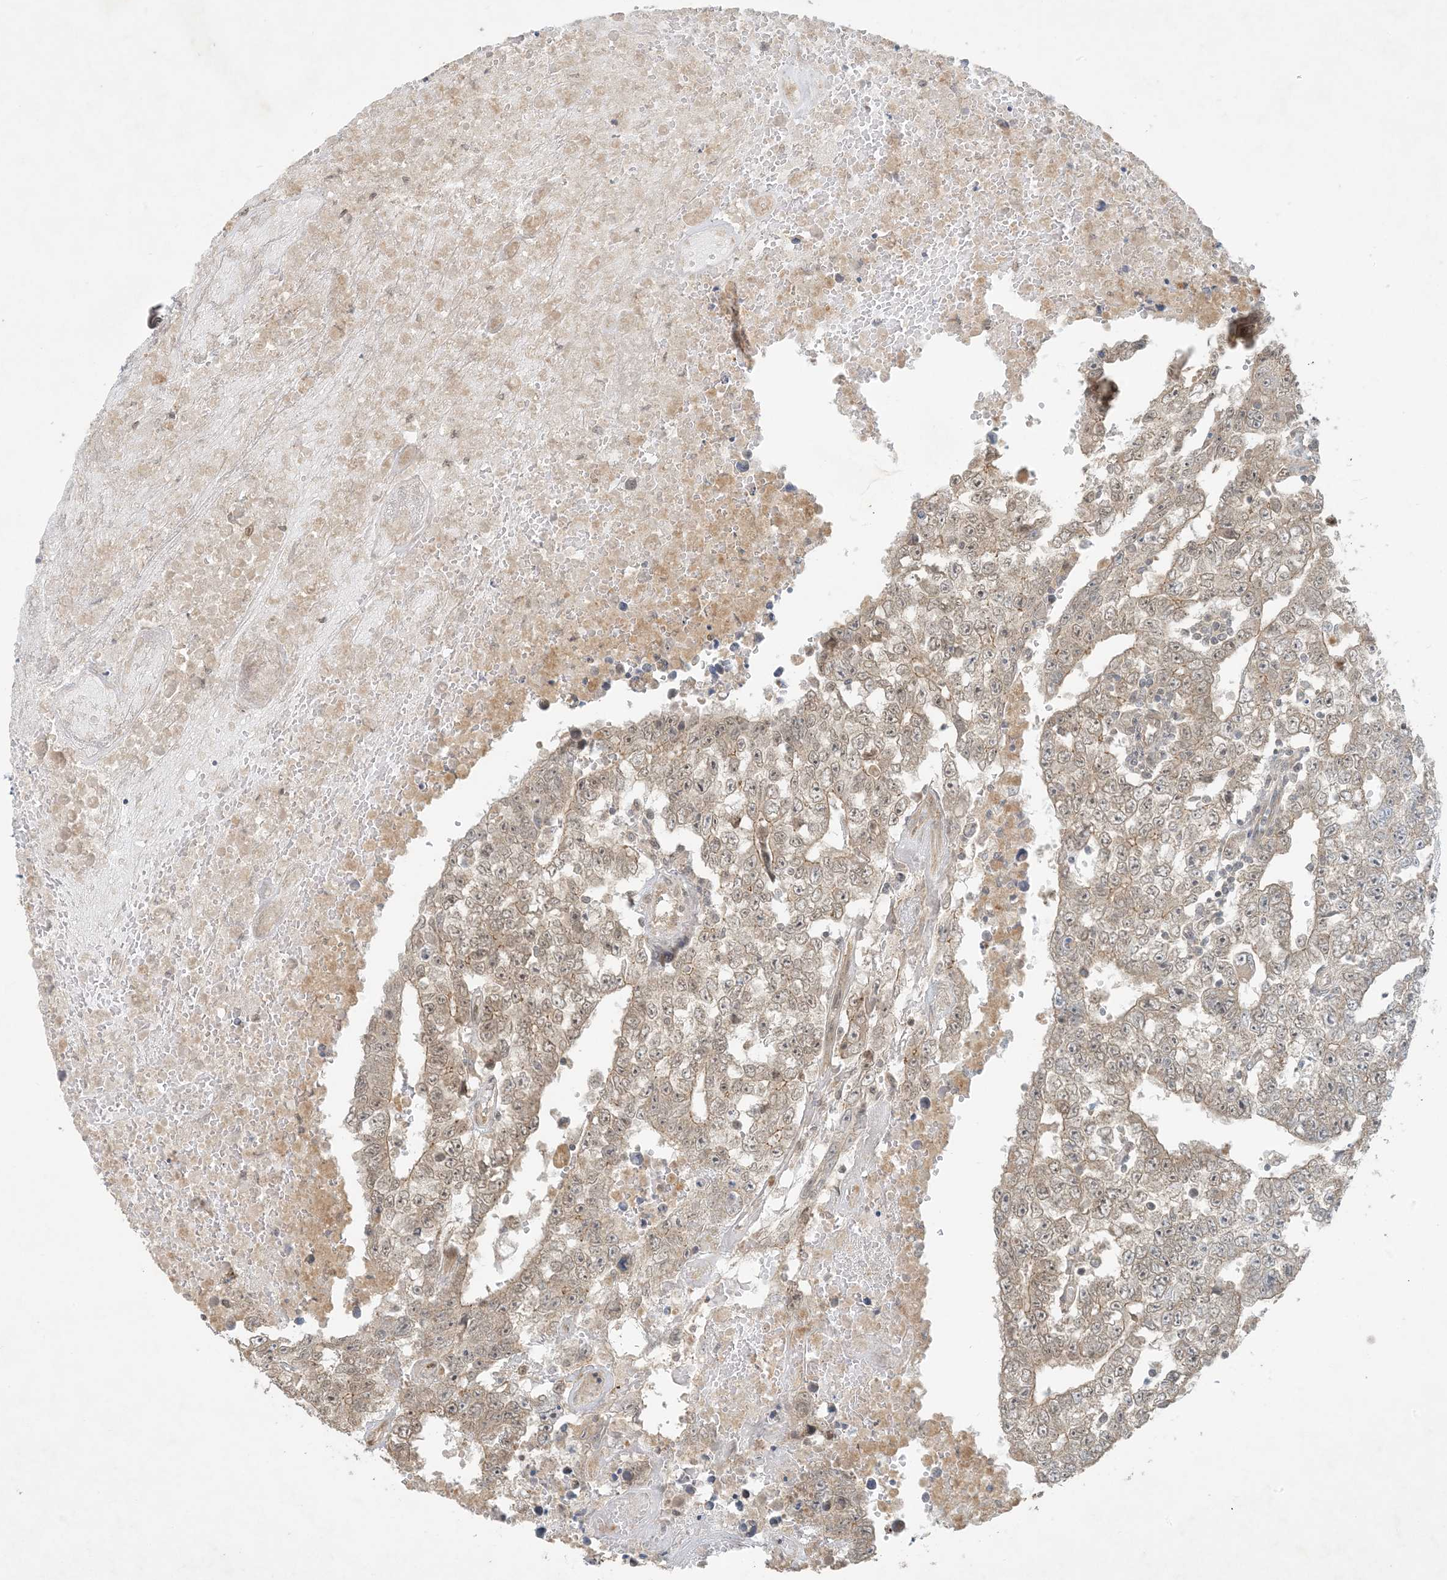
{"staining": {"intensity": "weak", "quantity": "25%-75%", "location": "cytoplasmic/membranous,nuclear"}, "tissue": "testis cancer", "cell_type": "Tumor cells", "image_type": "cancer", "snomed": [{"axis": "morphology", "description": "Carcinoma, Embryonal, NOS"}, {"axis": "topography", "description": "Testis"}], "caption": "A brown stain highlights weak cytoplasmic/membranous and nuclear expression of a protein in human embryonal carcinoma (testis) tumor cells. (DAB = brown stain, brightfield microscopy at high magnification).", "gene": "BCORL1", "patient": {"sex": "male", "age": 25}}